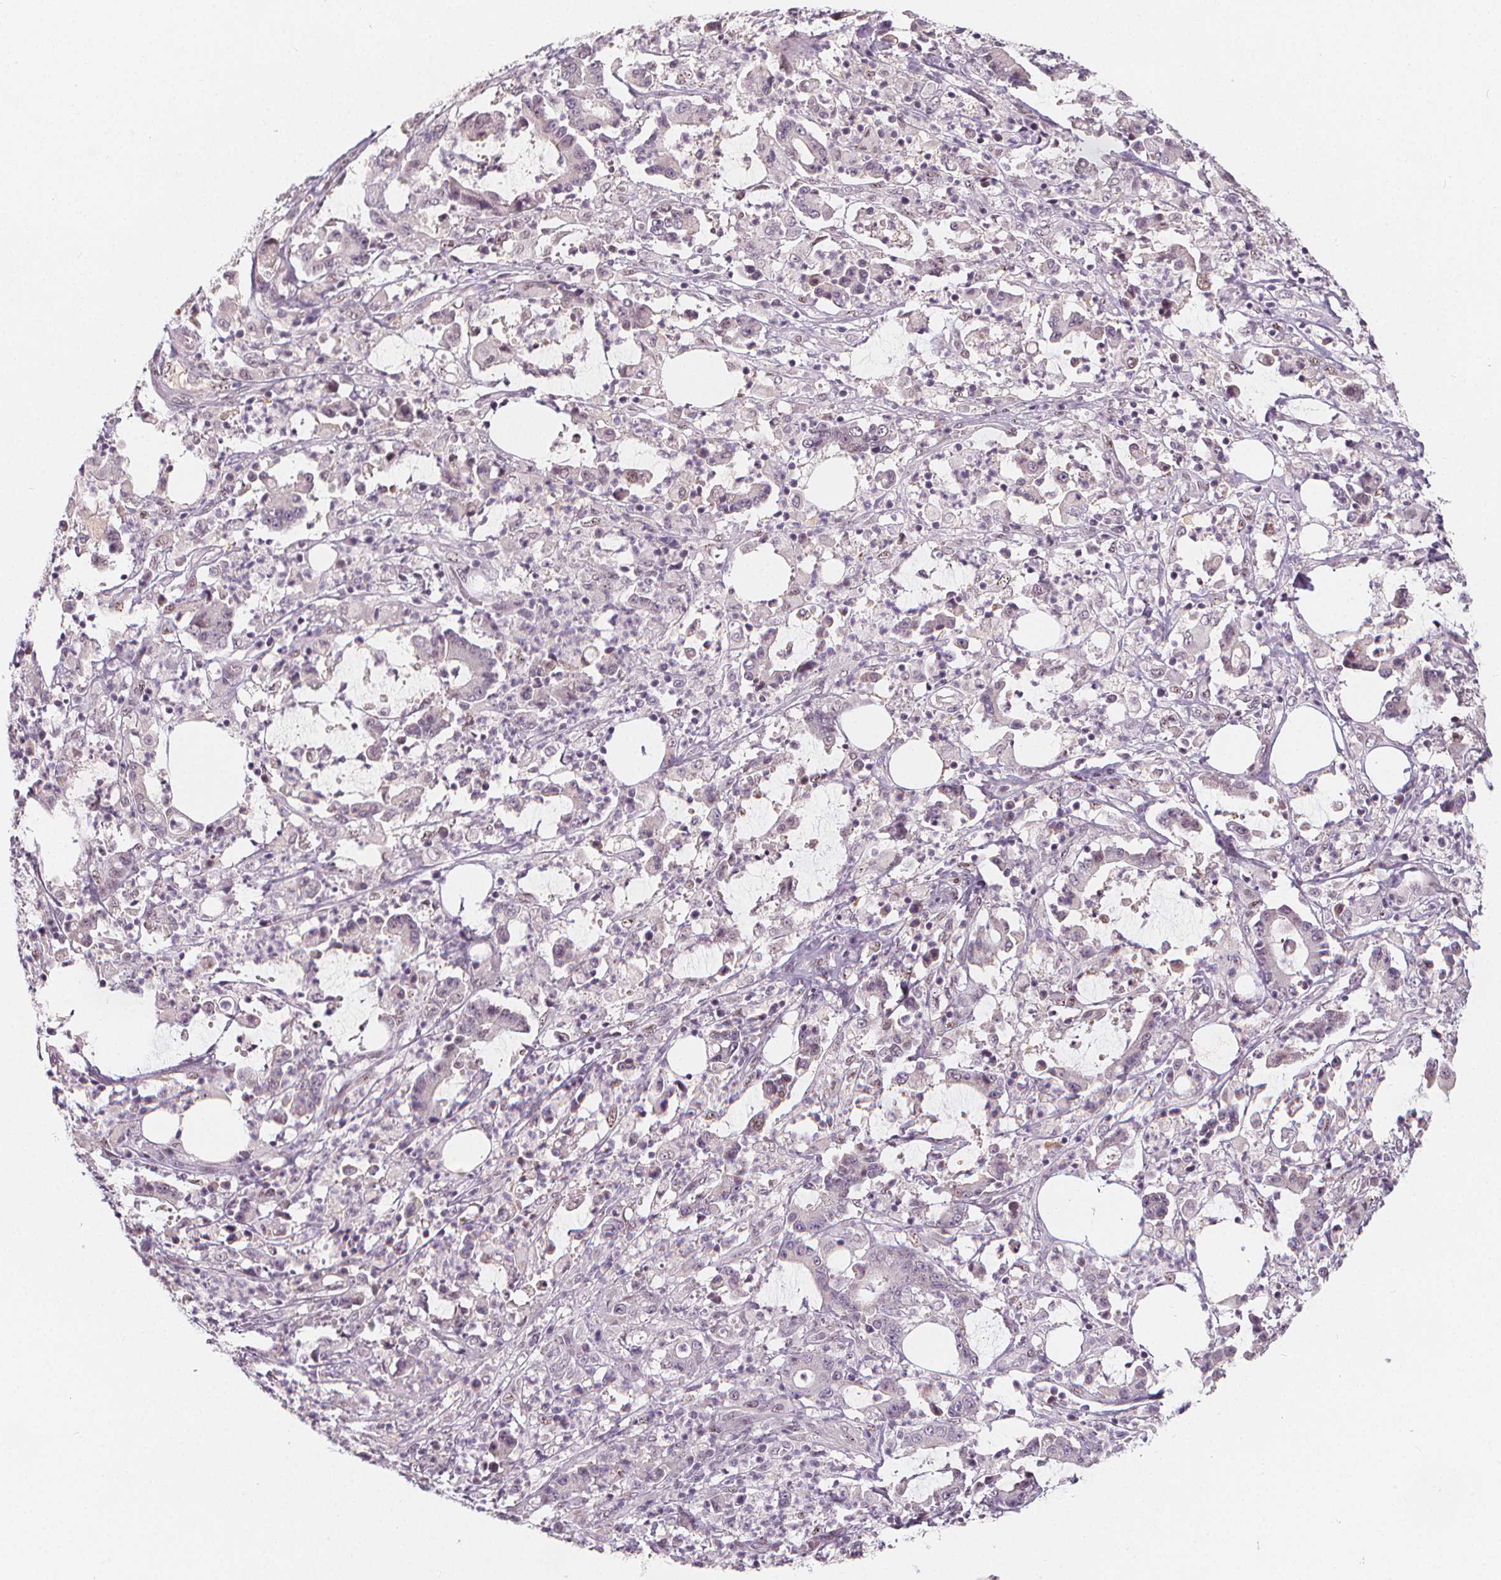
{"staining": {"intensity": "negative", "quantity": "none", "location": "none"}, "tissue": "stomach cancer", "cell_type": "Tumor cells", "image_type": "cancer", "snomed": [{"axis": "morphology", "description": "Adenocarcinoma, NOS"}, {"axis": "topography", "description": "Stomach, upper"}], "caption": "Immunohistochemistry histopathology image of neoplastic tissue: human stomach adenocarcinoma stained with DAB (3,3'-diaminobenzidine) reveals no significant protein expression in tumor cells.", "gene": "DRC3", "patient": {"sex": "male", "age": 68}}